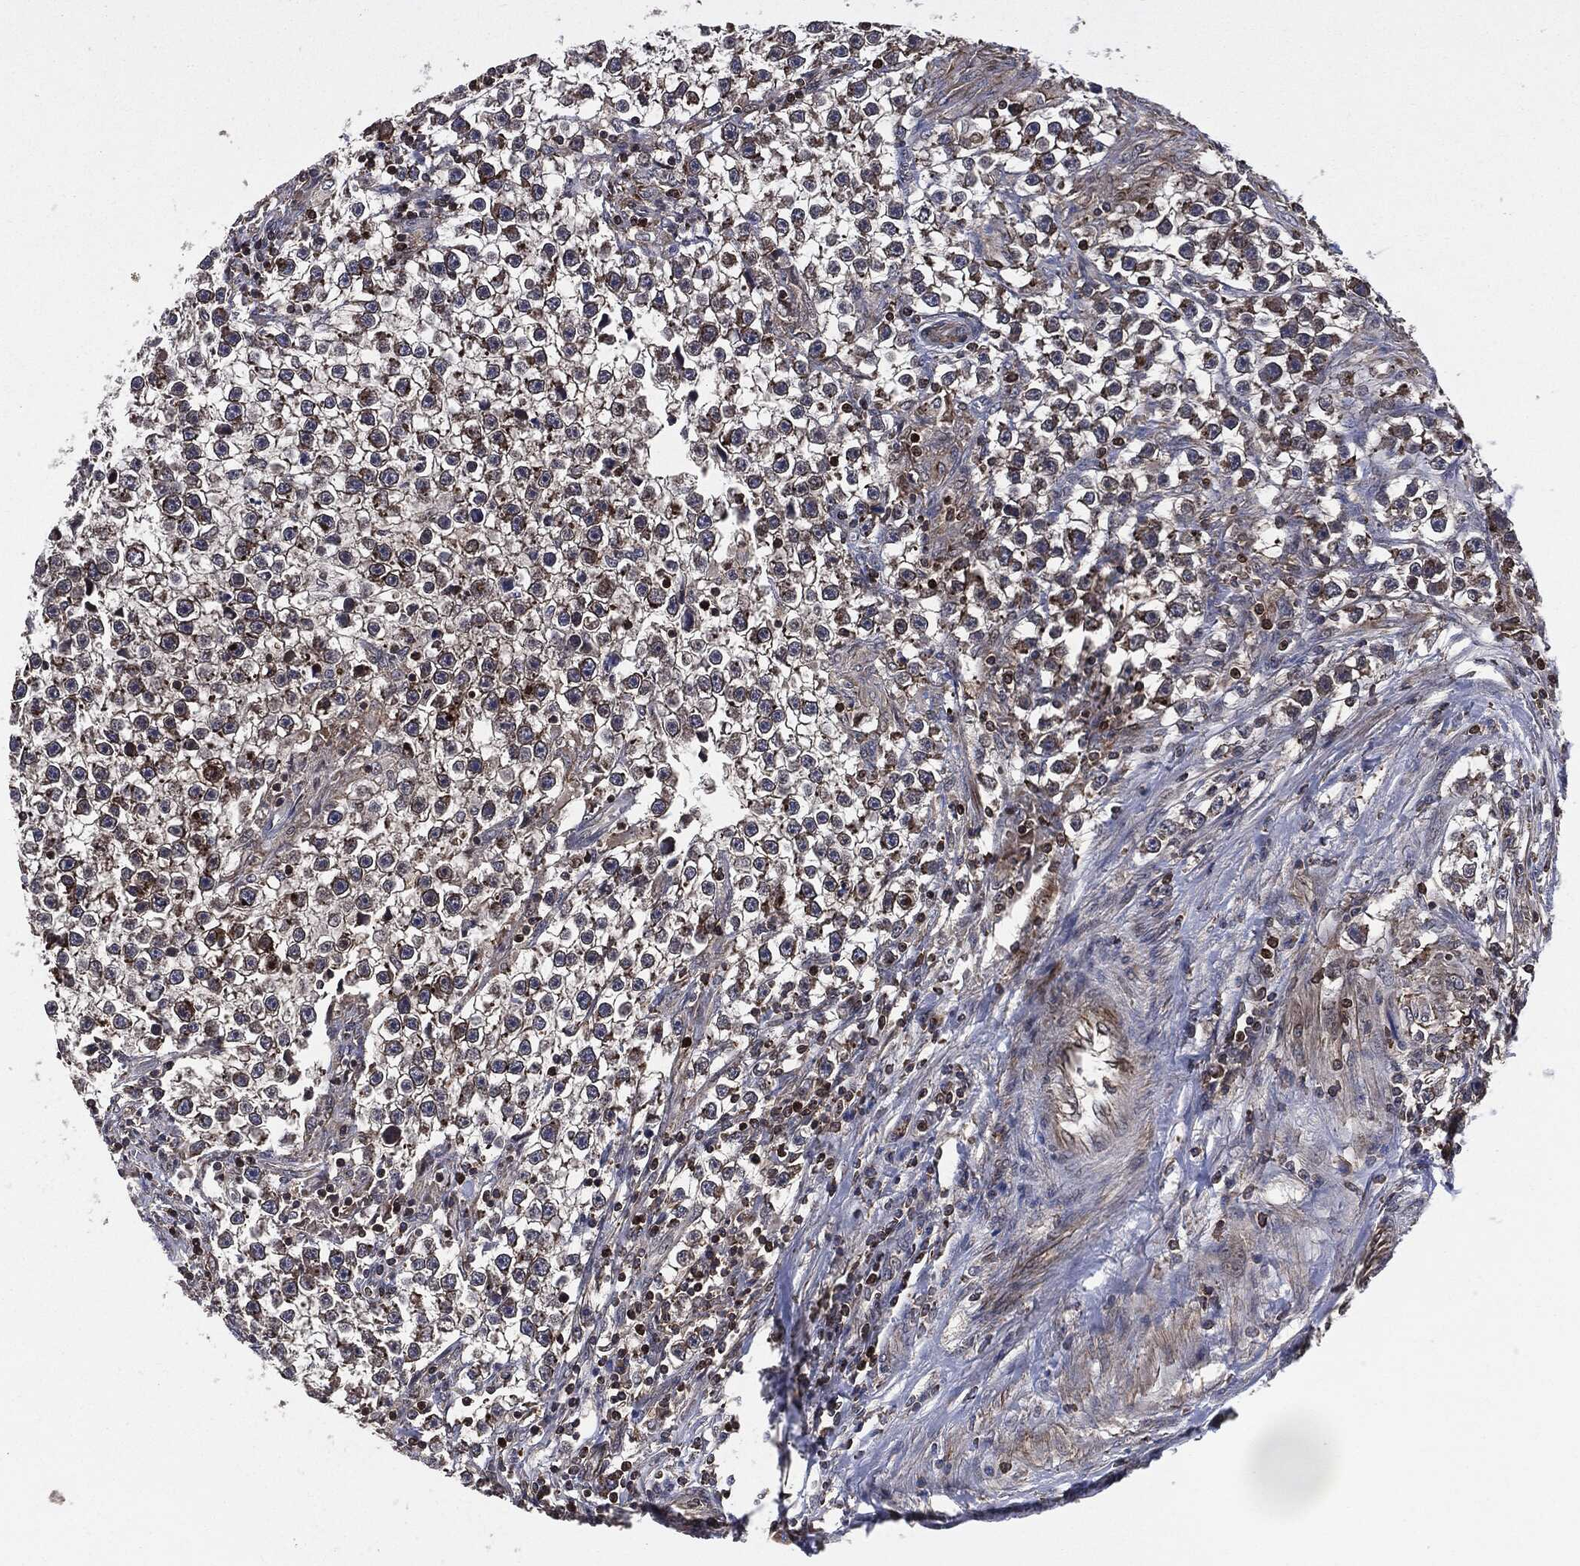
{"staining": {"intensity": "negative", "quantity": "none", "location": "none"}, "tissue": "testis cancer", "cell_type": "Tumor cells", "image_type": "cancer", "snomed": [{"axis": "morphology", "description": "Seminoma, NOS"}, {"axis": "topography", "description": "Testis"}], "caption": "Protein analysis of testis cancer (seminoma) exhibits no significant positivity in tumor cells.", "gene": "UBR1", "patient": {"sex": "male", "age": 59}}